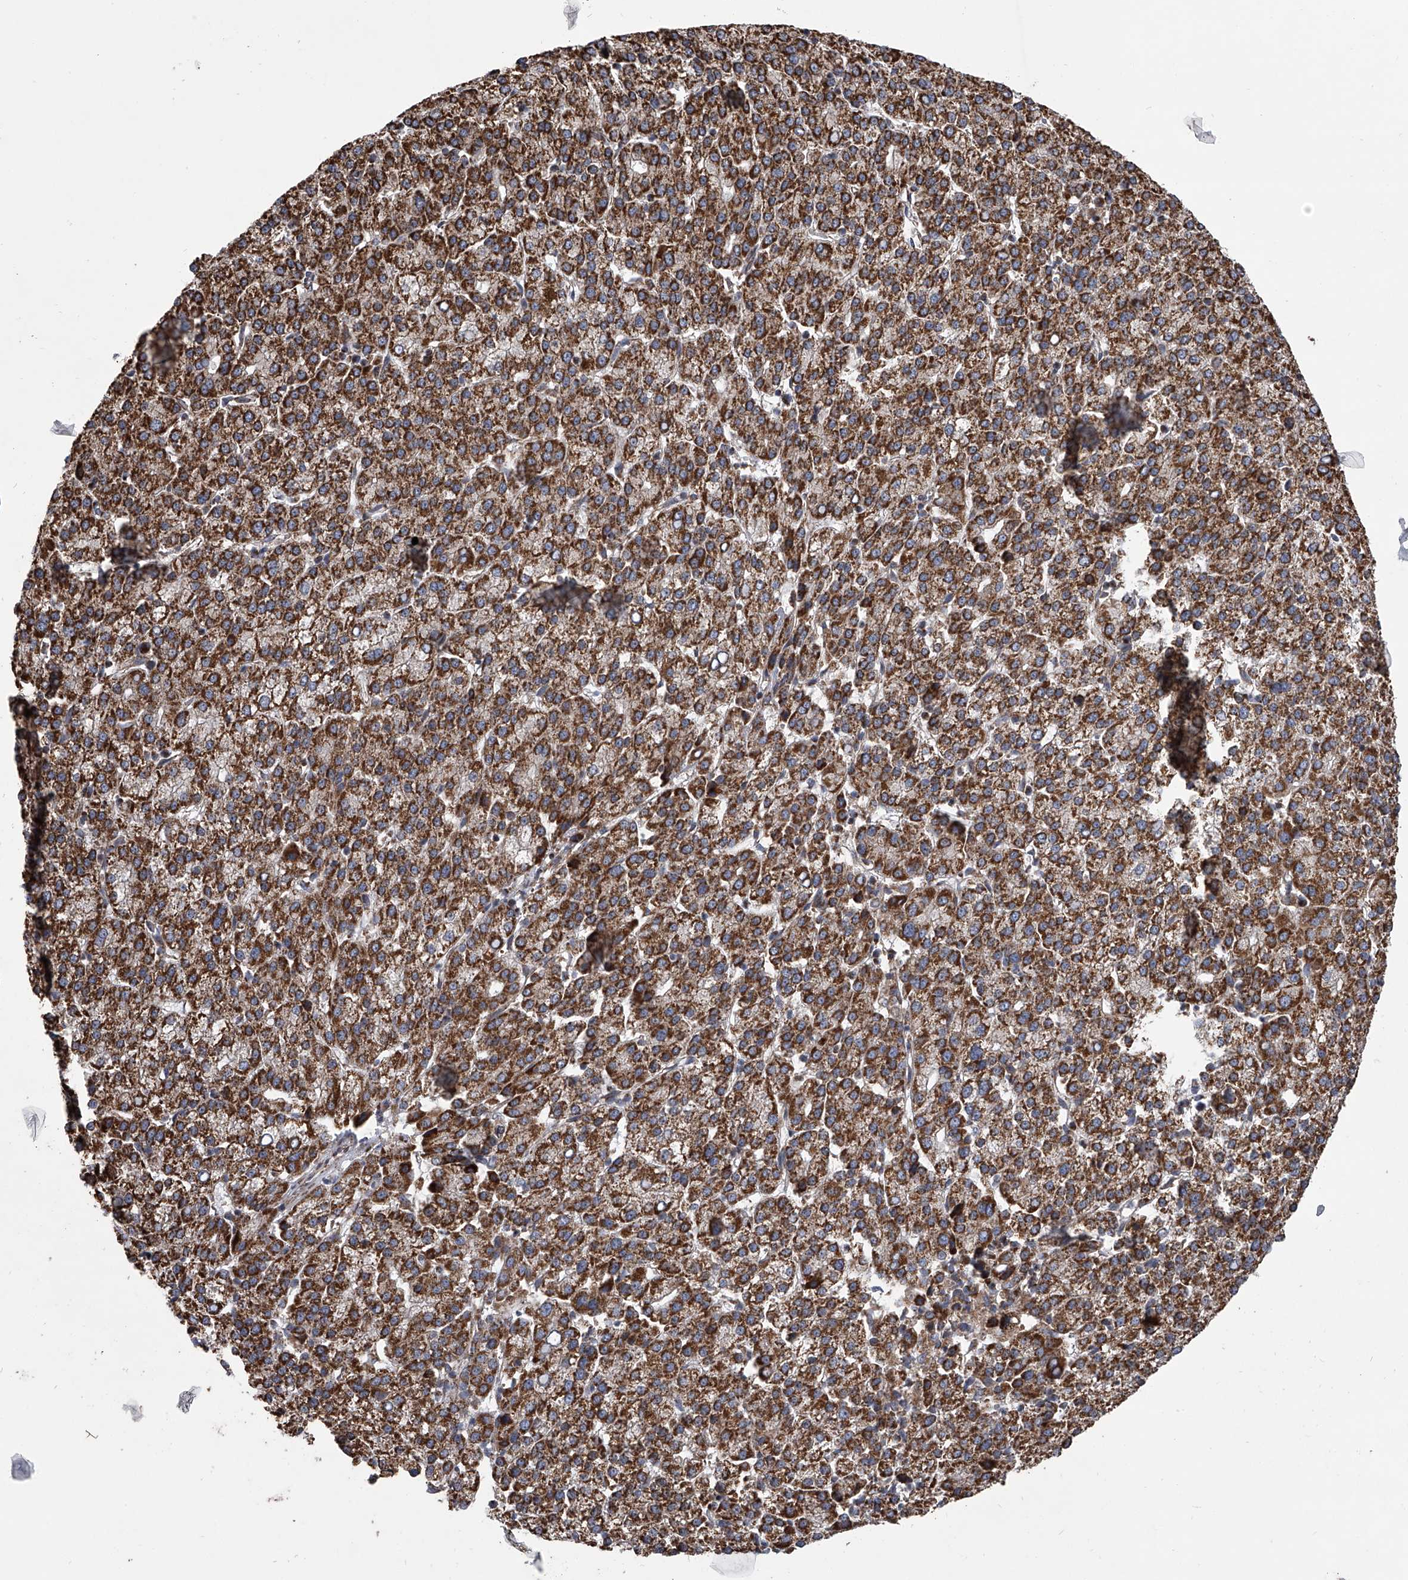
{"staining": {"intensity": "strong", "quantity": ">75%", "location": "cytoplasmic/membranous"}, "tissue": "liver cancer", "cell_type": "Tumor cells", "image_type": "cancer", "snomed": [{"axis": "morphology", "description": "Carcinoma, Hepatocellular, NOS"}, {"axis": "topography", "description": "Liver"}], "caption": "A micrograph showing strong cytoplasmic/membranous staining in approximately >75% of tumor cells in hepatocellular carcinoma (liver), as visualized by brown immunohistochemical staining.", "gene": "ZC3H15", "patient": {"sex": "female", "age": 58}}